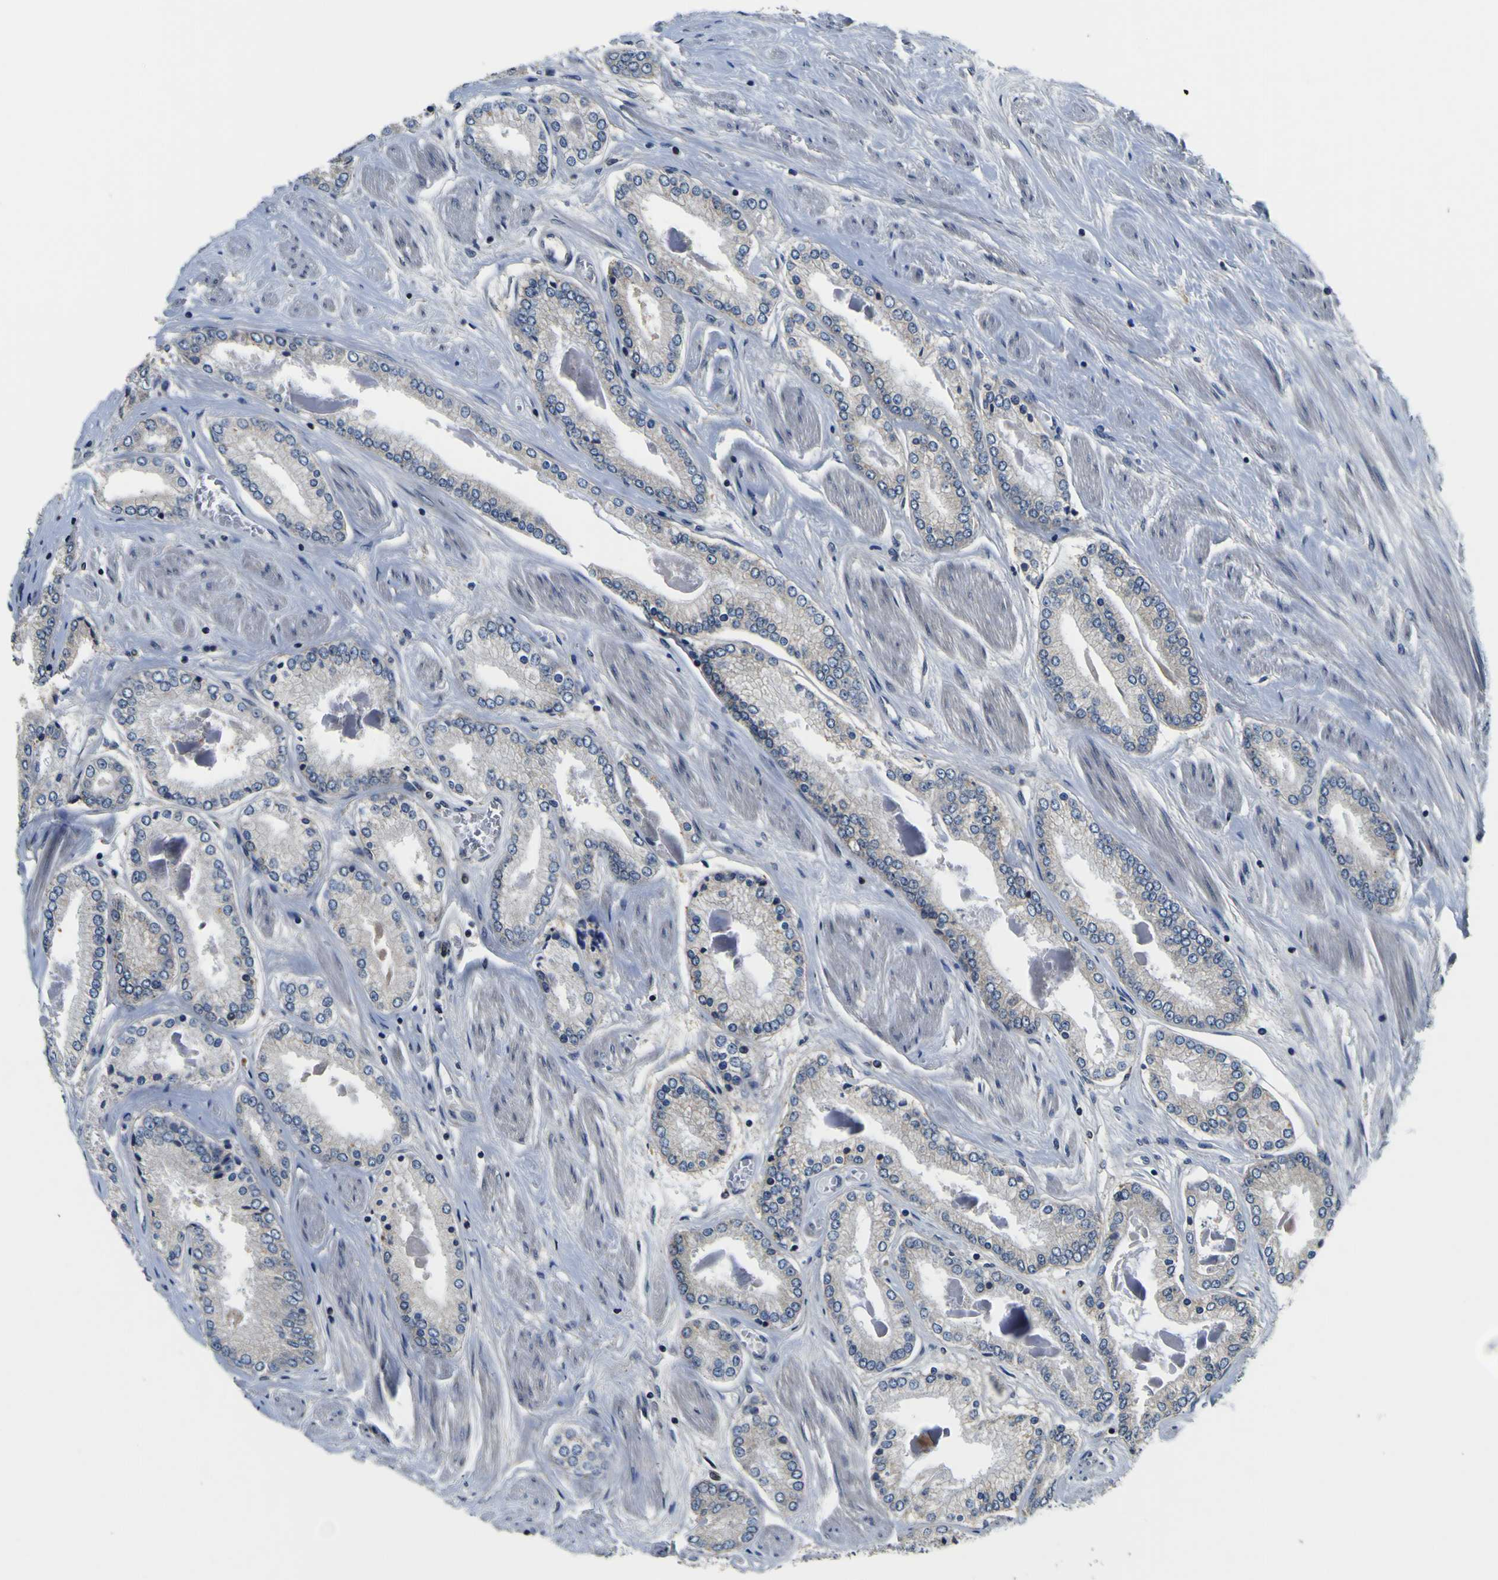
{"staining": {"intensity": "negative", "quantity": "none", "location": "none"}, "tissue": "prostate cancer", "cell_type": "Tumor cells", "image_type": "cancer", "snomed": [{"axis": "morphology", "description": "Adenocarcinoma, High grade"}, {"axis": "topography", "description": "Prostate"}], "caption": "Tumor cells show no significant protein positivity in high-grade adenocarcinoma (prostate).", "gene": "EPHB4", "patient": {"sex": "male", "age": 59}}